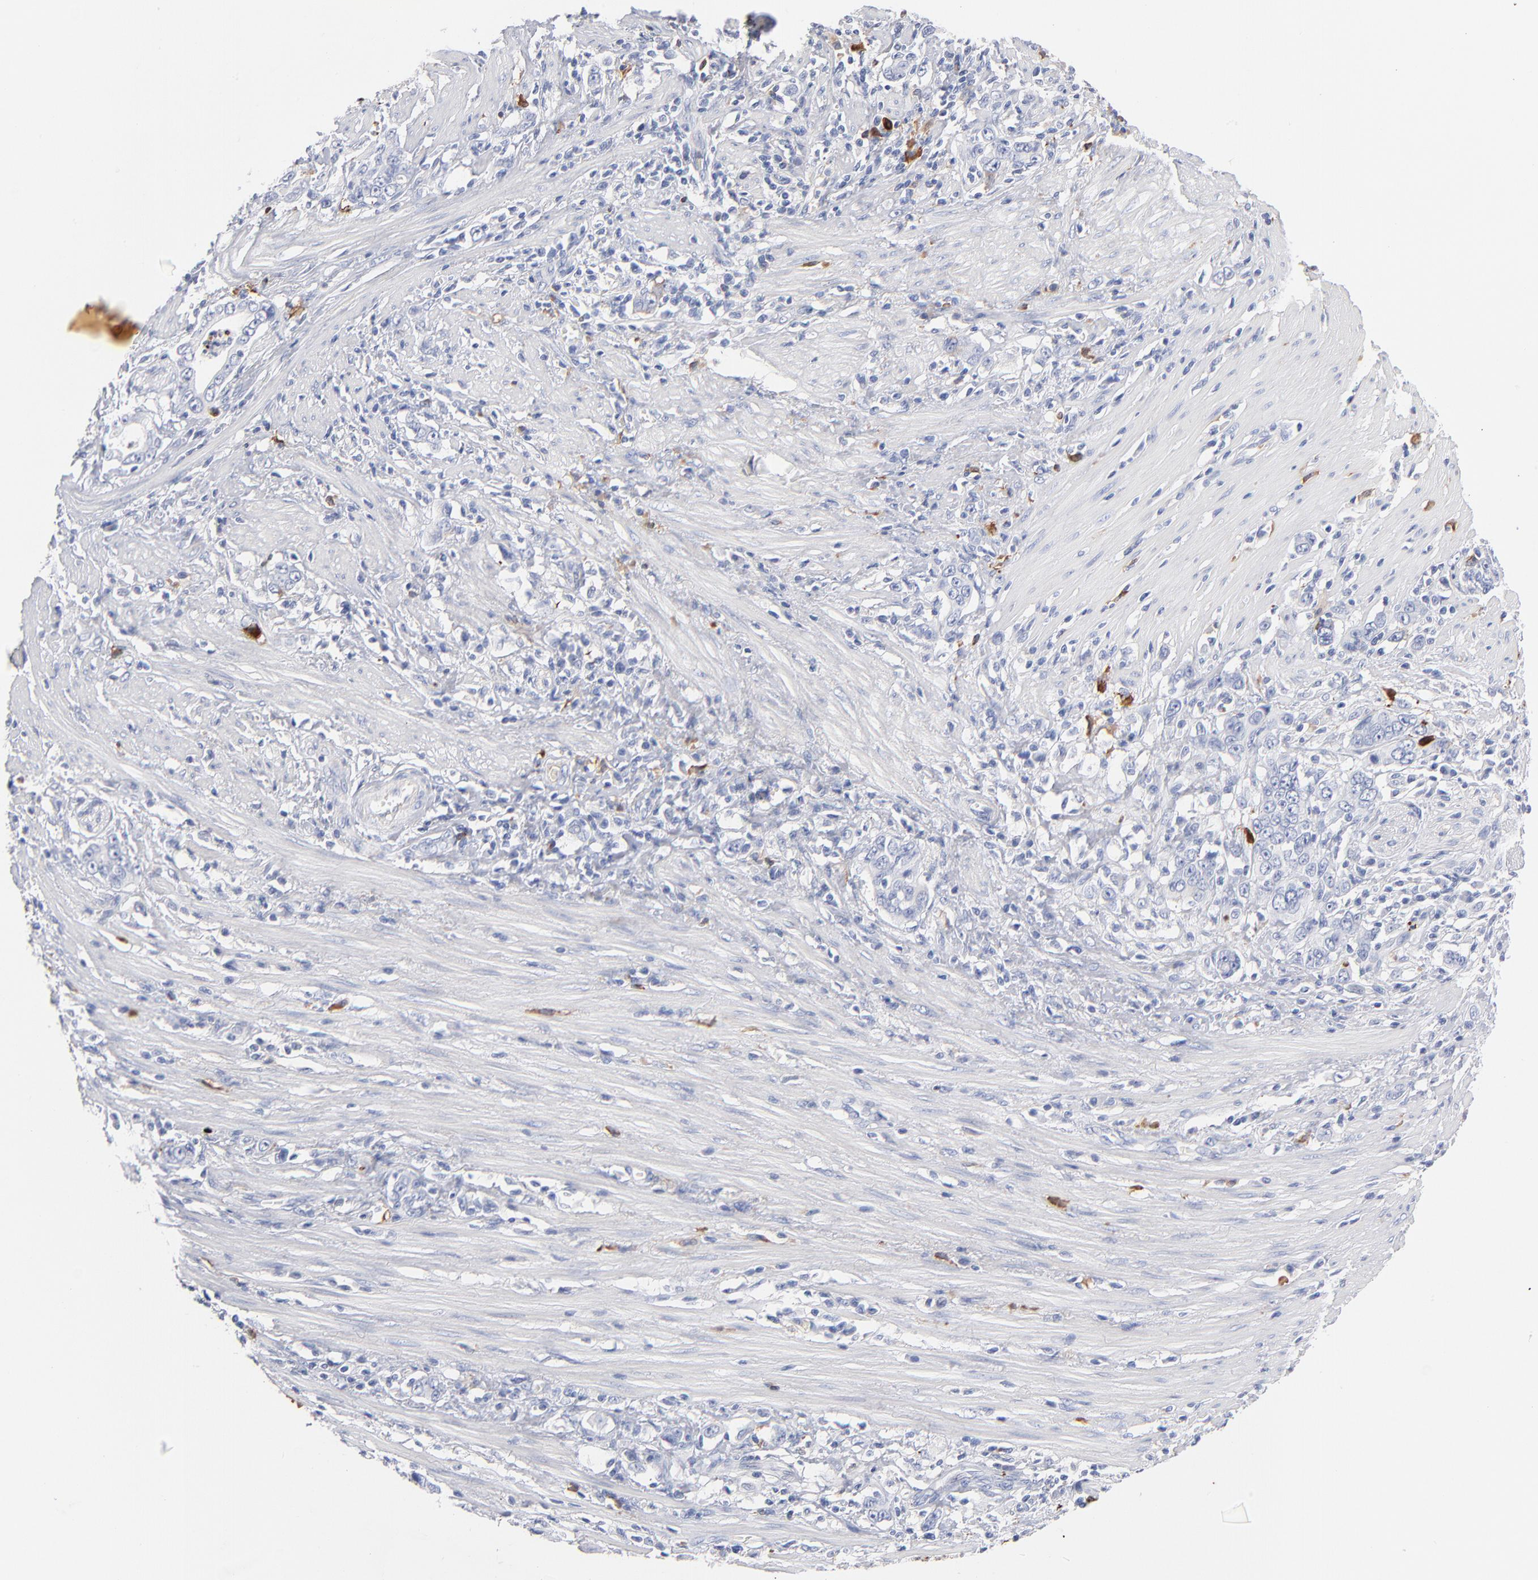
{"staining": {"intensity": "negative", "quantity": "none", "location": "none"}, "tissue": "stomach cancer", "cell_type": "Tumor cells", "image_type": "cancer", "snomed": [{"axis": "morphology", "description": "Adenocarcinoma, NOS"}, {"axis": "topography", "description": "Stomach, lower"}], "caption": "DAB immunohistochemical staining of human stomach cancer (adenocarcinoma) shows no significant staining in tumor cells.", "gene": "APOH", "patient": {"sex": "female", "age": 72}}